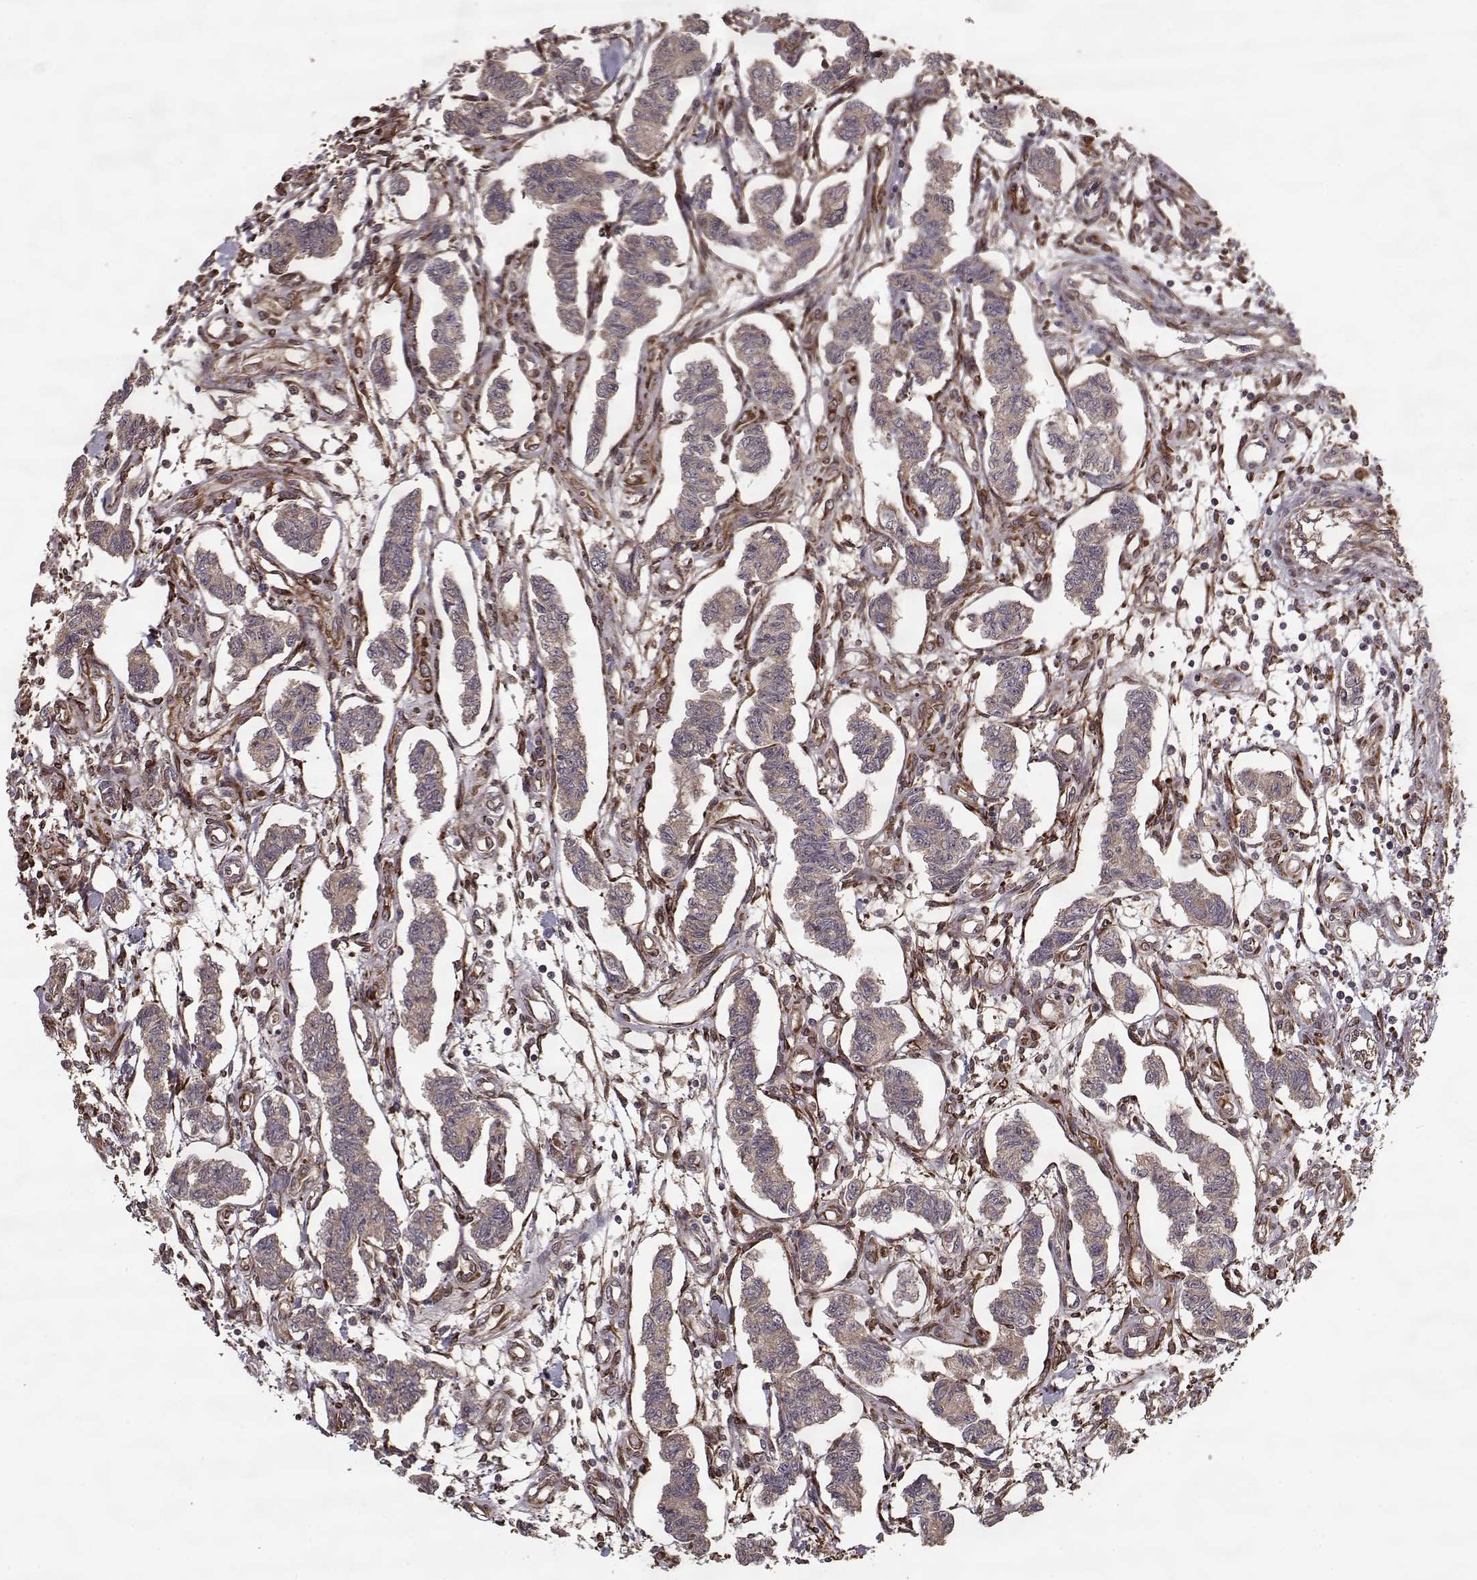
{"staining": {"intensity": "weak", "quantity": ">75%", "location": "cytoplasmic/membranous"}, "tissue": "carcinoid", "cell_type": "Tumor cells", "image_type": "cancer", "snomed": [{"axis": "morphology", "description": "Carcinoid, malignant, NOS"}, {"axis": "topography", "description": "Kidney"}], "caption": "Brown immunohistochemical staining in human carcinoid (malignant) displays weak cytoplasmic/membranous staining in approximately >75% of tumor cells. (DAB (3,3'-diaminobenzidine) = brown stain, brightfield microscopy at high magnification).", "gene": "IMMP1L", "patient": {"sex": "female", "age": 41}}